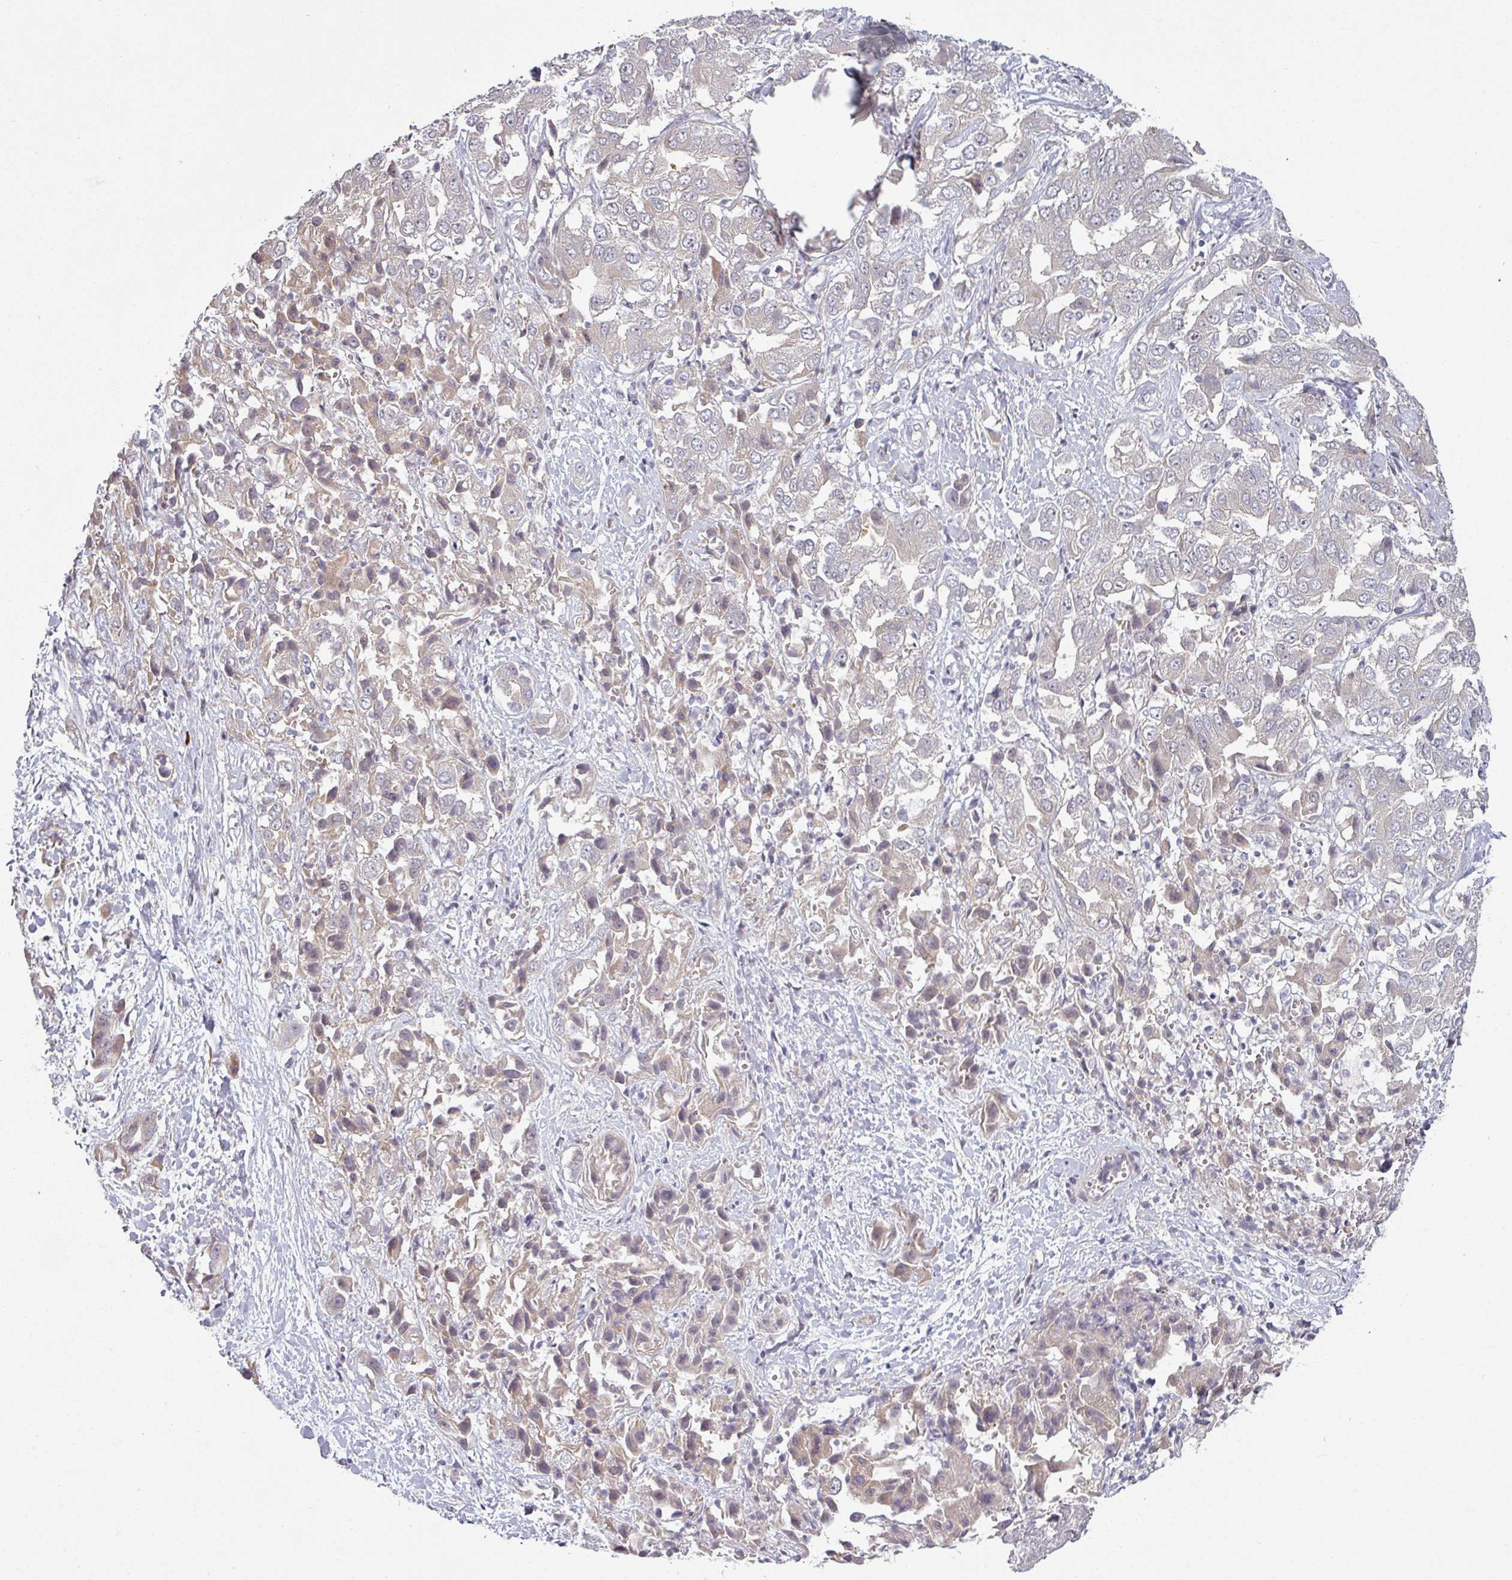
{"staining": {"intensity": "weak", "quantity": "<25%", "location": "cytoplasmic/membranous"}, "tissue": "liver cancer", "cell_type": "Tumor cells", "image_type": "cancer", "snomed": [{"axis": "morphology", "description": "Cholangiocarcinoma"}, {"axis": "topography", "description": "Liver"}], "caption": "A photomicrograph of human liver cholangiocarcinoma is negative for staining in tumor cells.", "gene": "PLEKHJ1", "patient": {"sex": "female", "age": 52}}